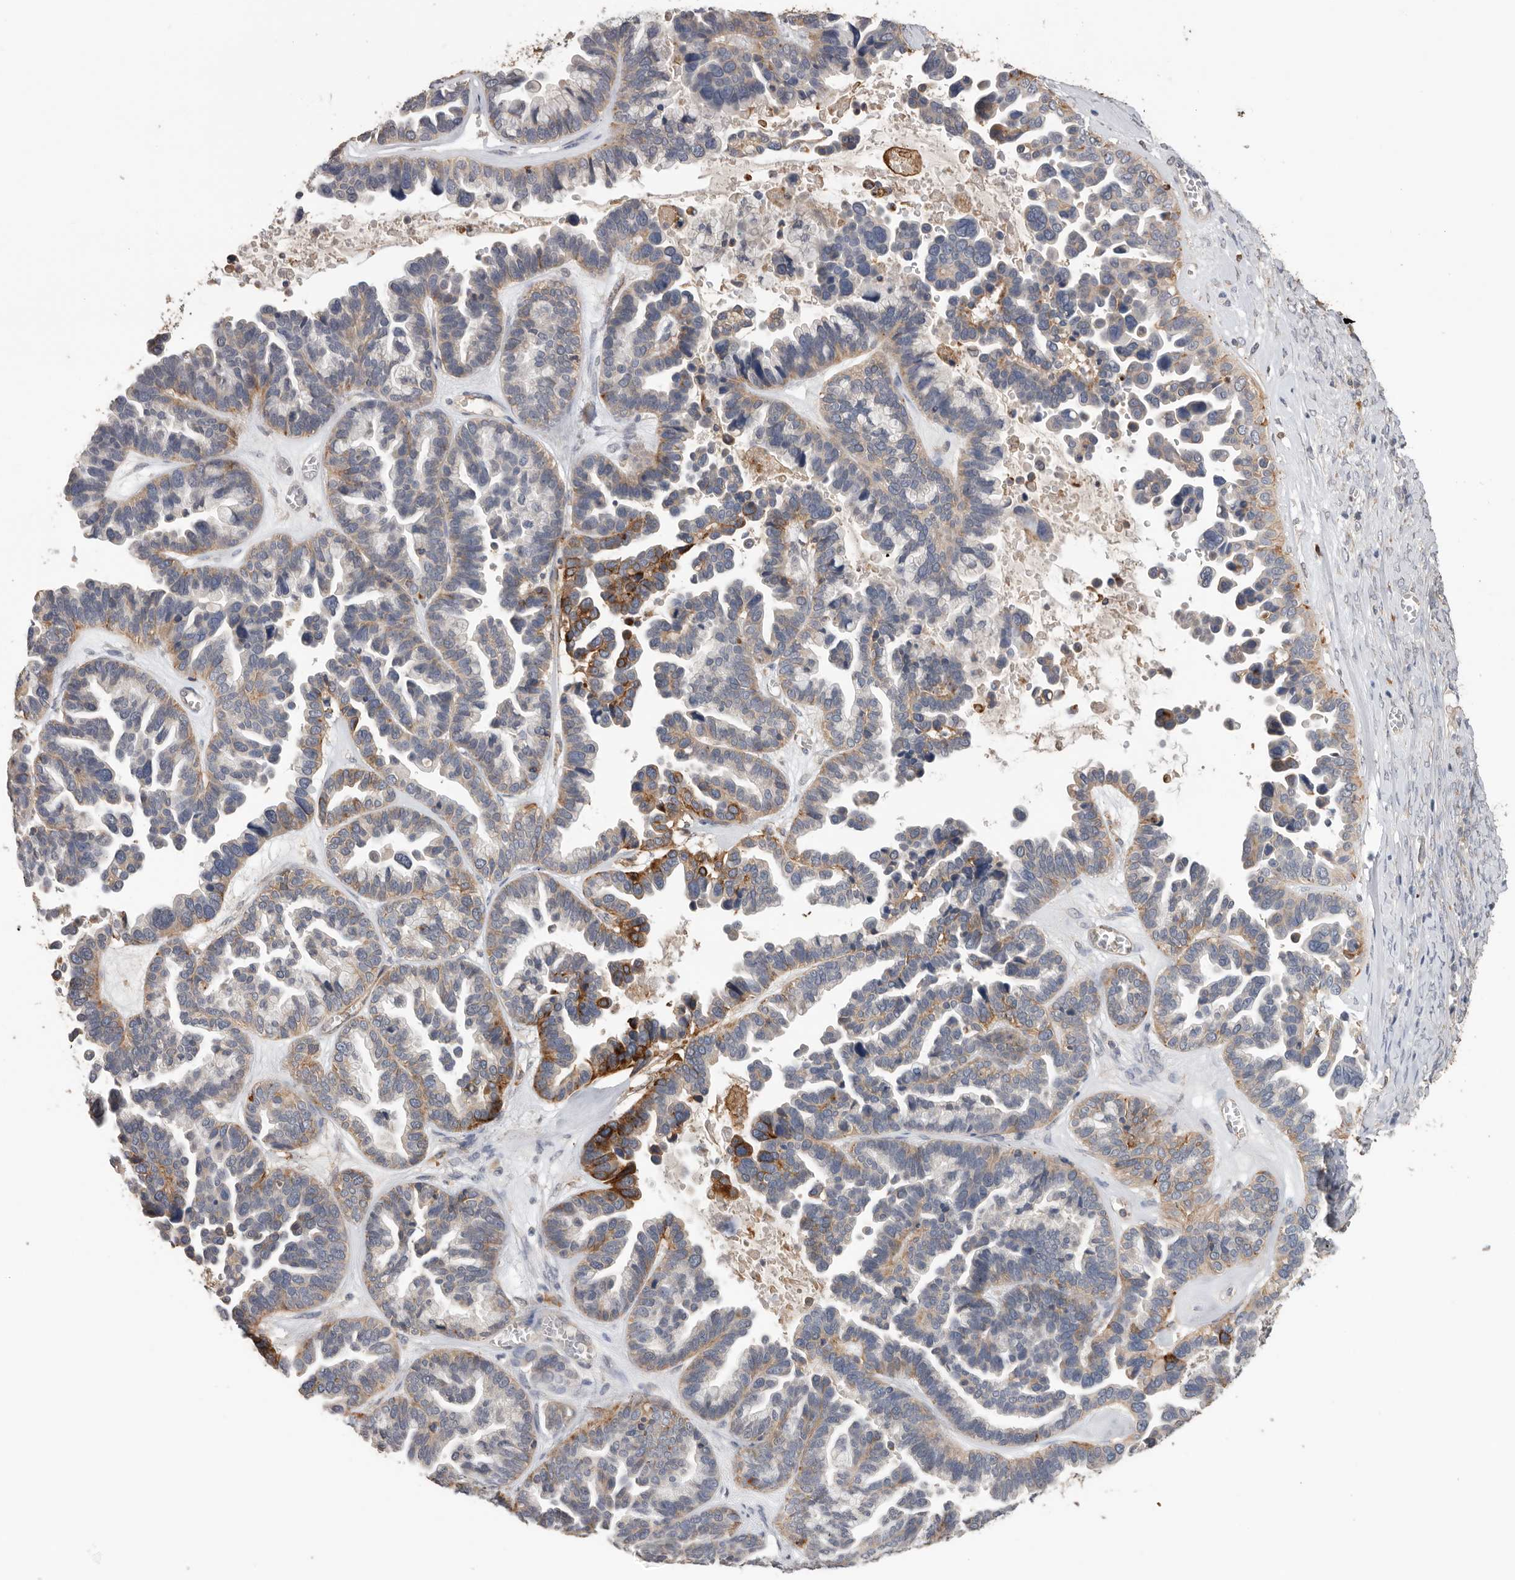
{"staining": {"intensity": "moderate", "quantity": "25%-75%", "location": "cytoplasmic/membranous"}, "tissue": "ovarian cancer", "cell_type": "Tumor cells", "image_type": "cancer", "snomed": [{"axis": "morphology", "description": "Cystadenocarcinoma, serous, NOS"}, {"axis": "topography", "description": "Ovary"}], "caption": "Tumor cells show moderate cytoplasmic/membranous staining in about 25%-75% of cells in serous cystadenocarcinoma (ovarian).", "gene": "TFRC", "patient": {"sex": "female", "age": 56}}